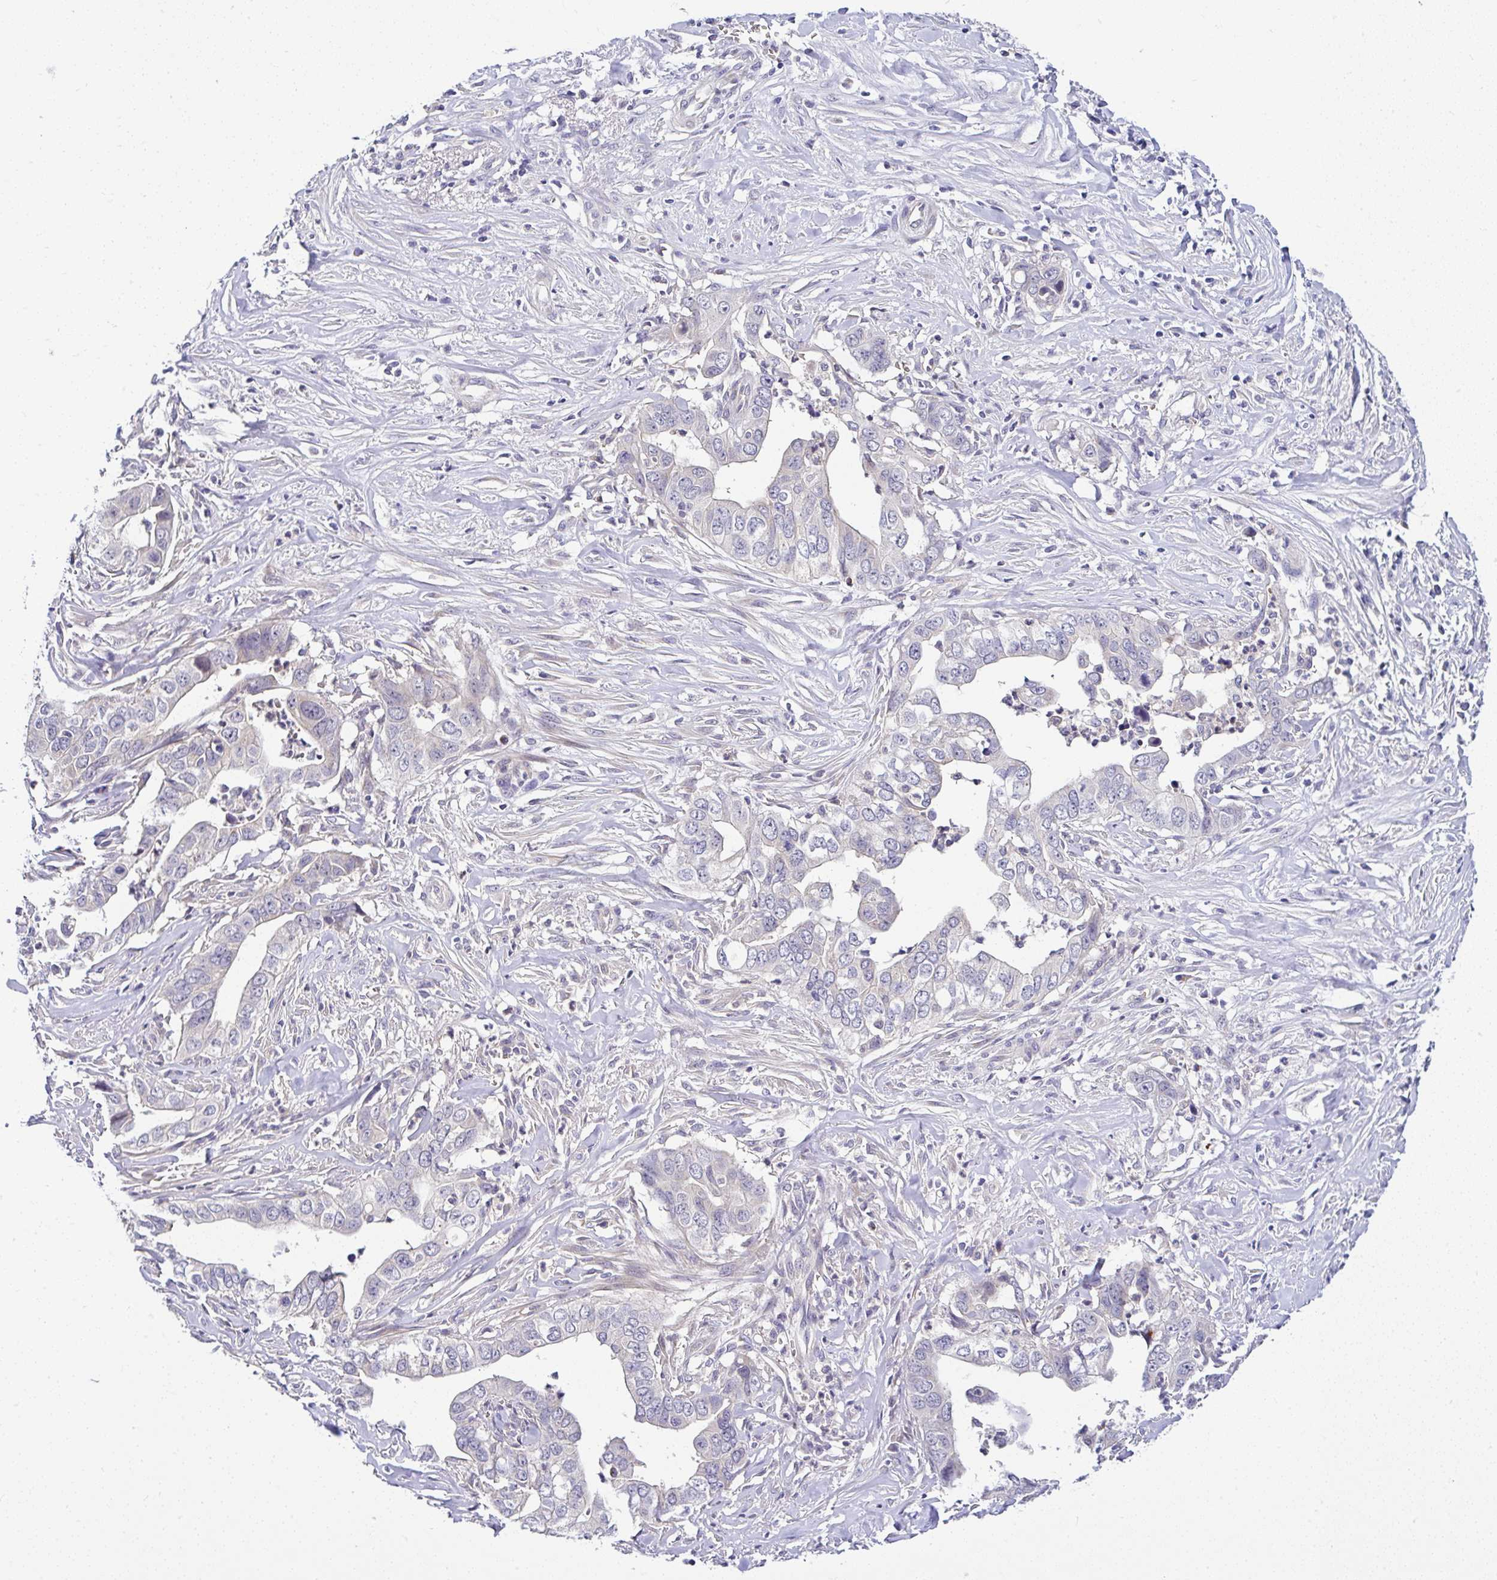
{"staining": {"intensity": "negative", "quantity": "none", "location": "none"}, "tissue": "liver cancer", "cell_type": "Tumor cells", "image_type": "cancer", "snomed": [{"axis": "morphology", "description": "Cholangiocarcinoma"}, {"axis": "topography", "description": "Liver"}], "caption": "Liver cancer (cholangiocarcinoma) stained for a protein using IHC displays no positivity tumor cells.", "gene": "DEPDC5", "patient": {"sex": "female", "age": 79}}